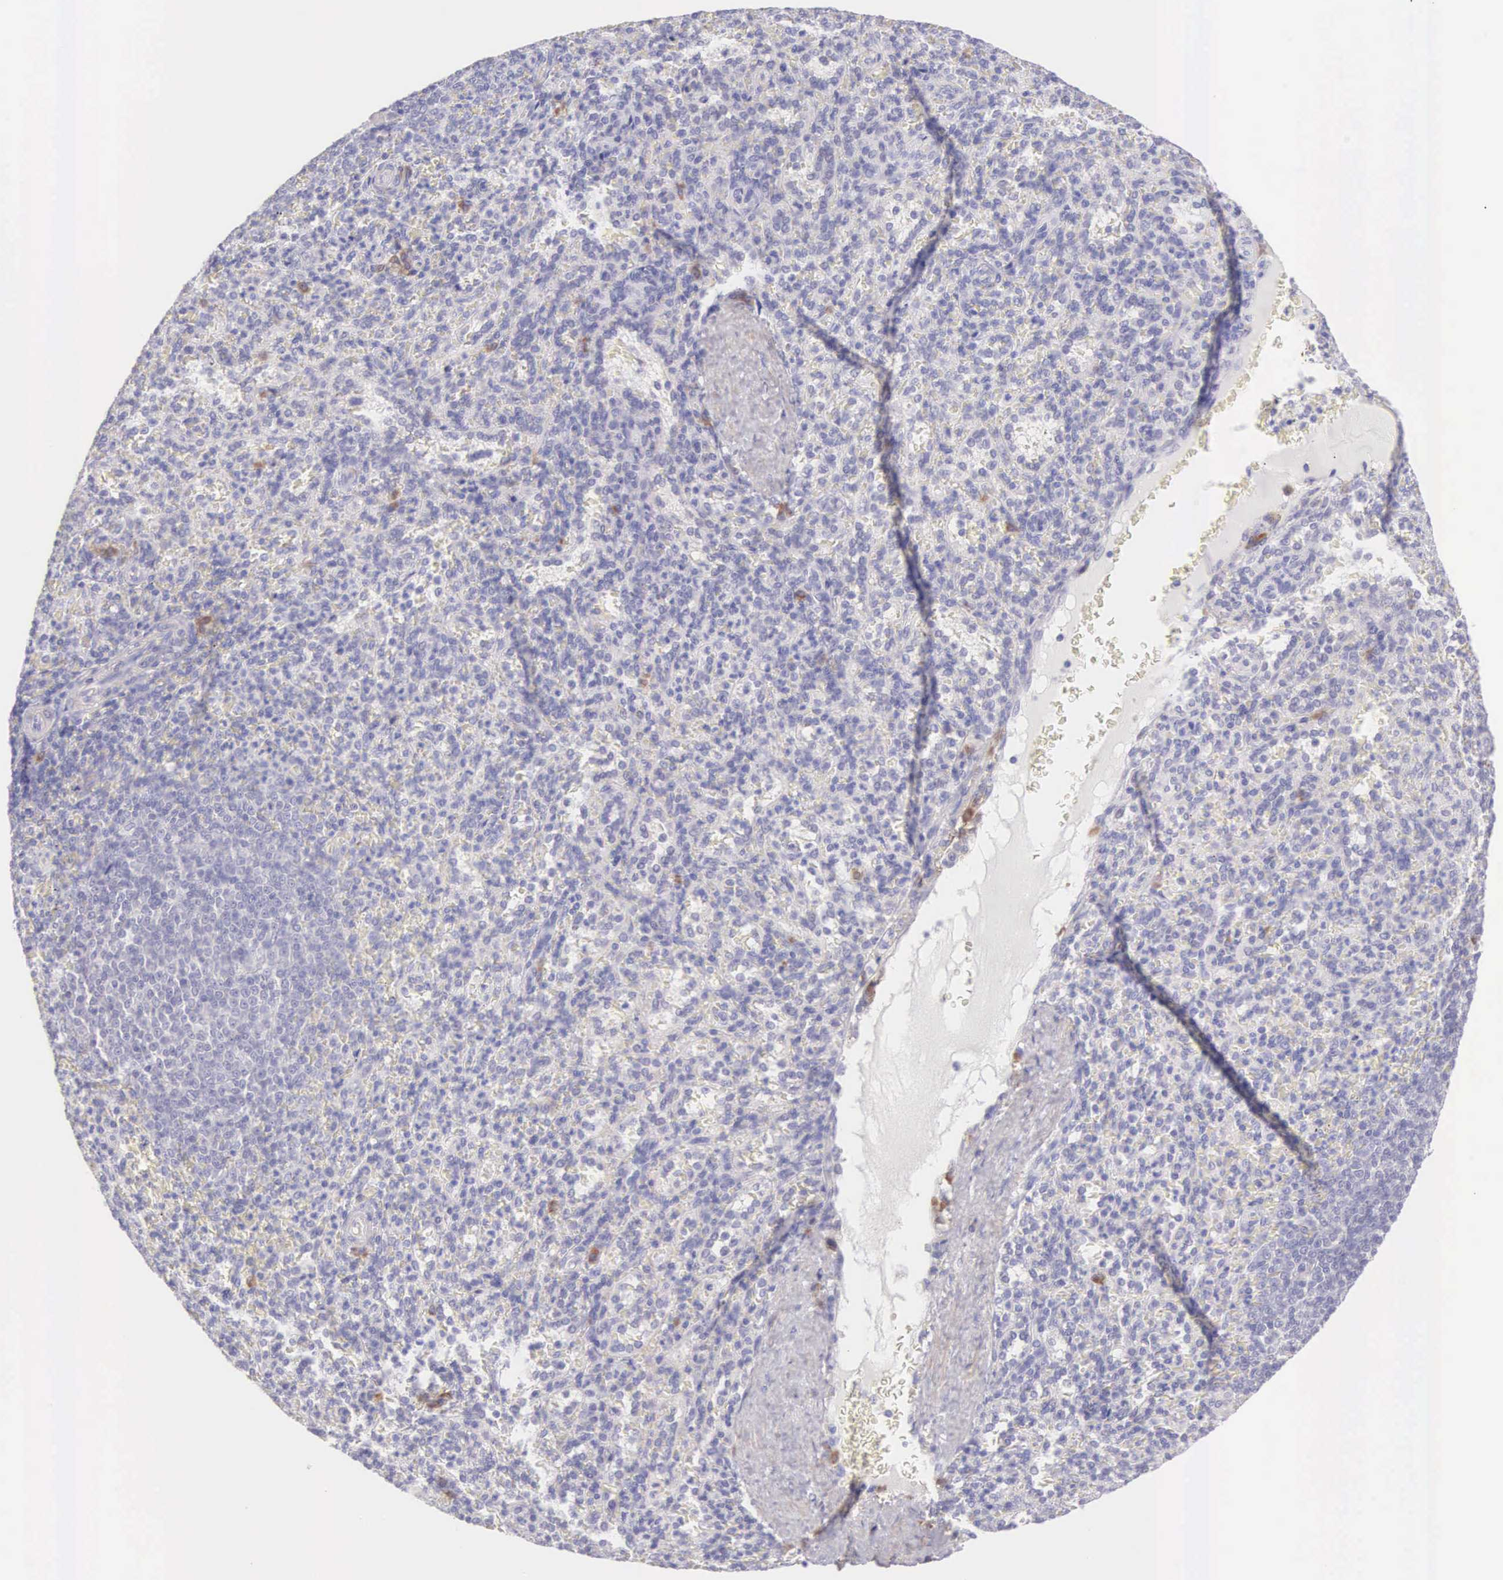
{"staining": {"intensity": "weak", "quantity": "<25%", "location": "cytoplasmic/membranous"}, "tissue": "spleen", "cell_type": "Cells in red pulp", "image_type": "normal", "snomed": [{"axis": "morphology", "description": "Normal tissue, NOS"}, {"axis": "topography", "description": "Spleen"}], "caption": "This is an IHC micrograph of normal human spleen. There is no positivity in cells in red pulp.", "gene": "ARFGAP3", "patient": {"sex": "female", "age": 21}}